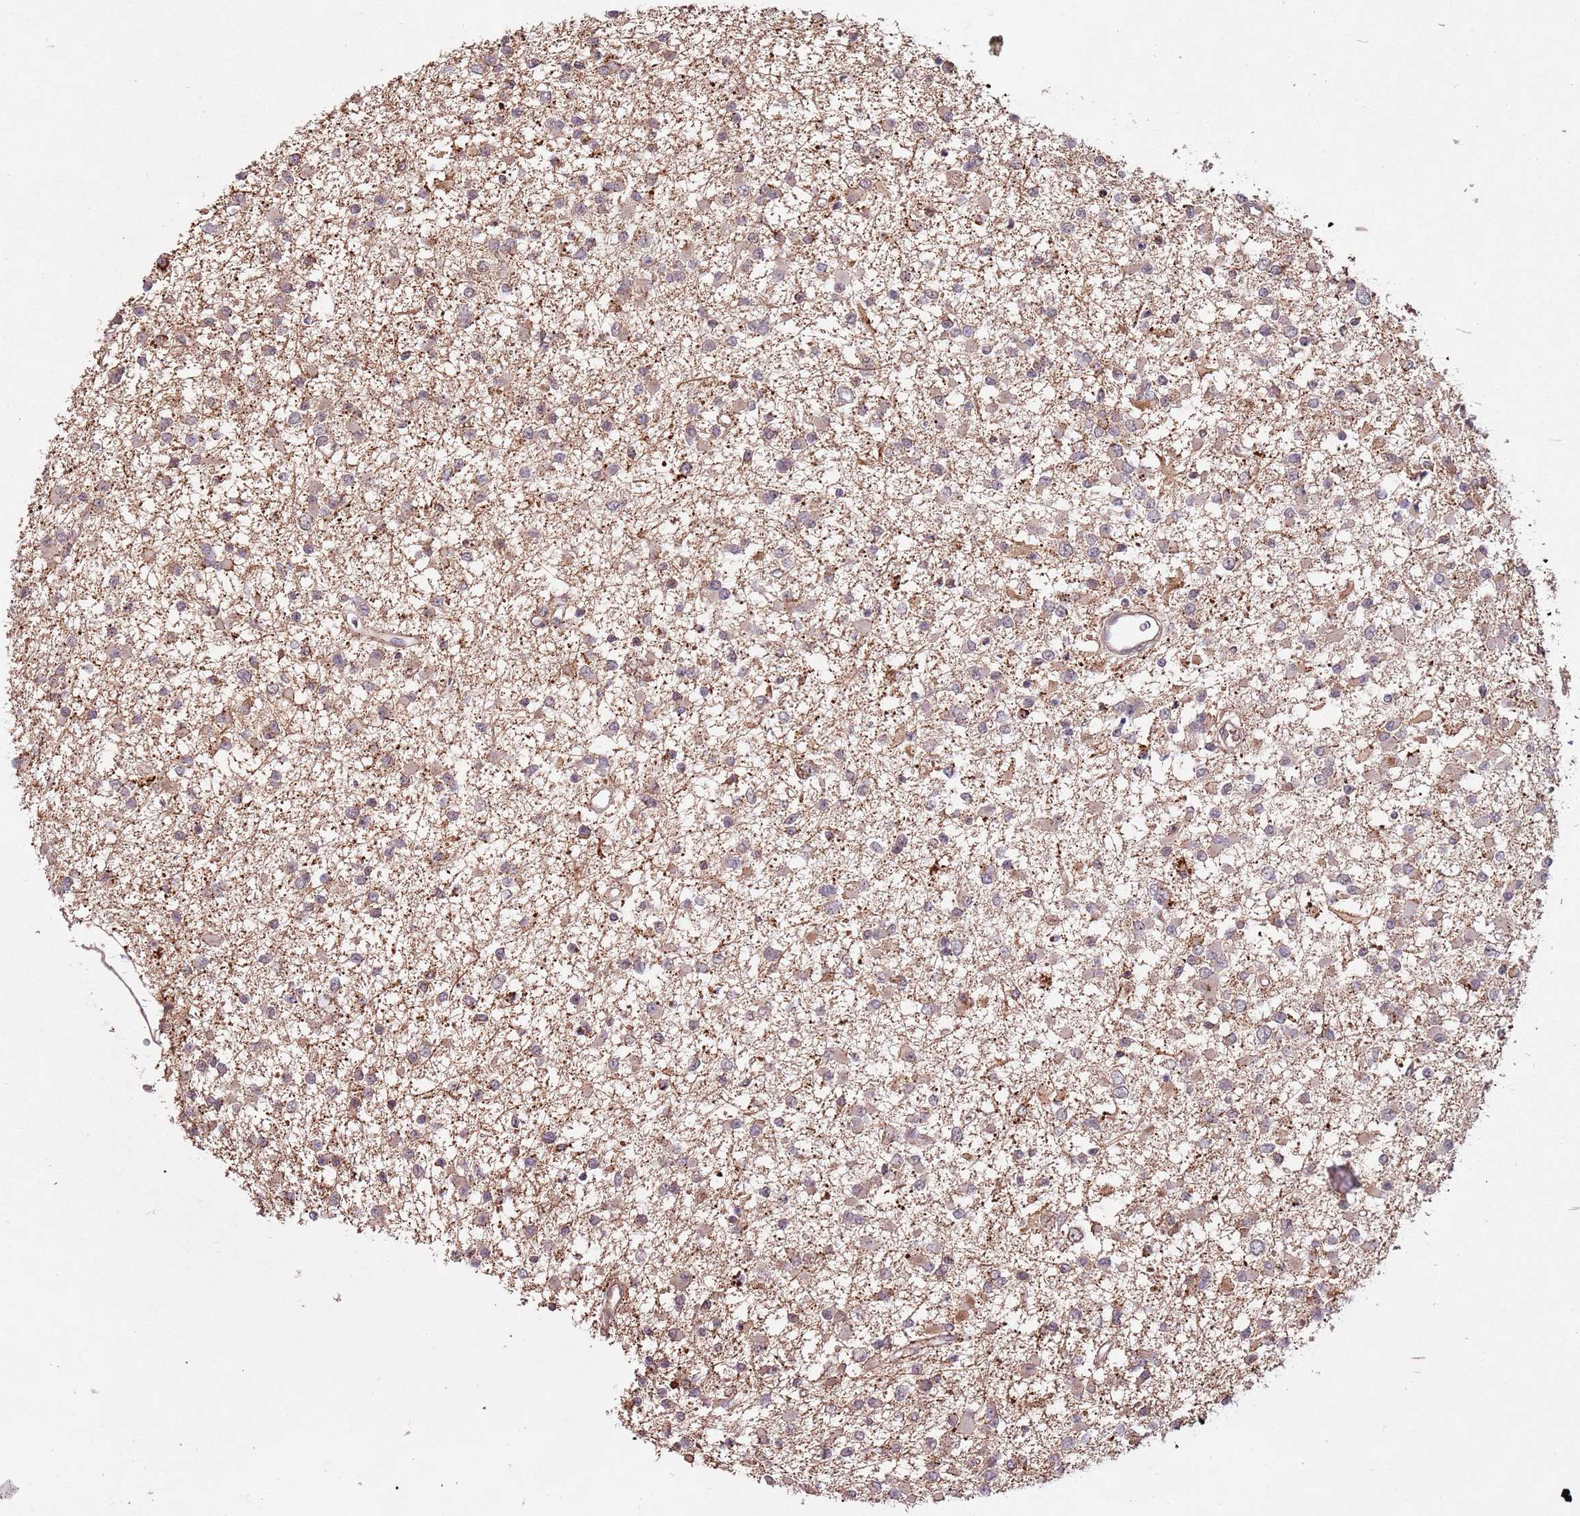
{"staining": {"intensity": "weak", "quantity": "25%-75%", "location": "cytoplasmic/membranous"}, "tissue": "glioma", "cell_type": "Tumor cells", "image_type": "cancer", "snomed": [{"axis": "morphology", "description": "Glioma, malignant, Low grade"}, {"axis": "topography", "description": "Brain"}], "caption": "Immunohistochemistry (IHC) (DAB (3,3'-diaminobenzidine)) staining of glioma exhibits weak cytoplasmic/membranous protein positivity in about 25%-75% of tumor cells. Immunohistochemistry (IHC) stains the protein in brown and the nuclei are stained blue.", "gene": "SUDS3", "patient": {"sex": "female", "age": 22}}